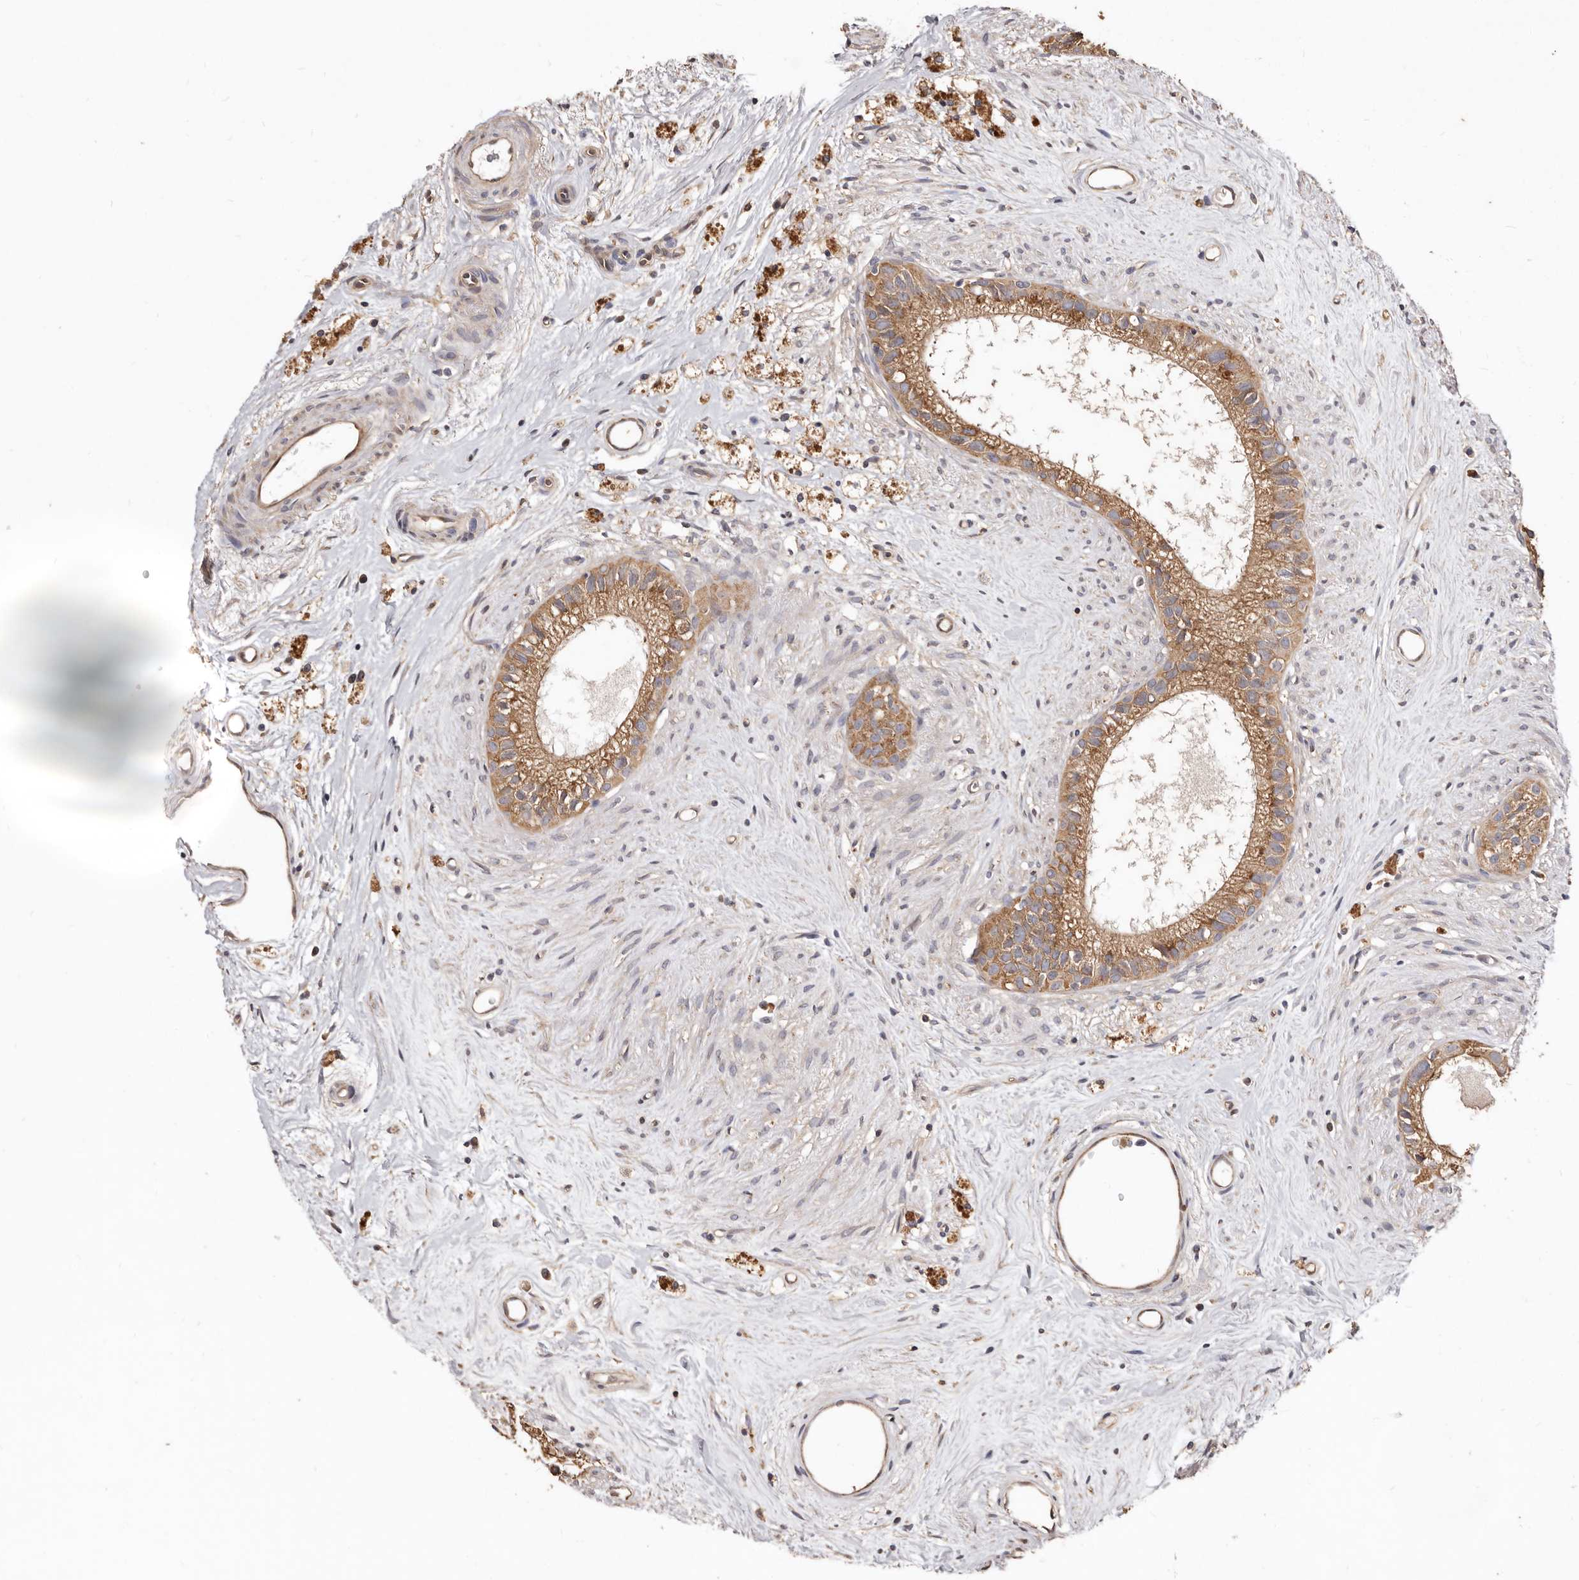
{"staining": {"intensity": "moderate", "quantity": ">75%", "location": "cytoplasmic/membranous"}, "tissue": "epididymis", "cell_type": "Glandular cells", "image_type": "normal", "snomed": [{"axis": "morphology", "description": "Normal tissue, NOS"}, {"axis": "topography", "description": "Epididymis"}], "caption": "DAB immunohistochemical staining of unremarkable epididymis displays moderate cytoplasmic/membranous protein expression in approximately >75% of glandular cells. (DAB (3,3'-diaminobenzidine) IHC, brown staining for protein, blue staining for nuclei).", "gene": "LRRC25", "patient": {"sex": "male", "age": 80}}